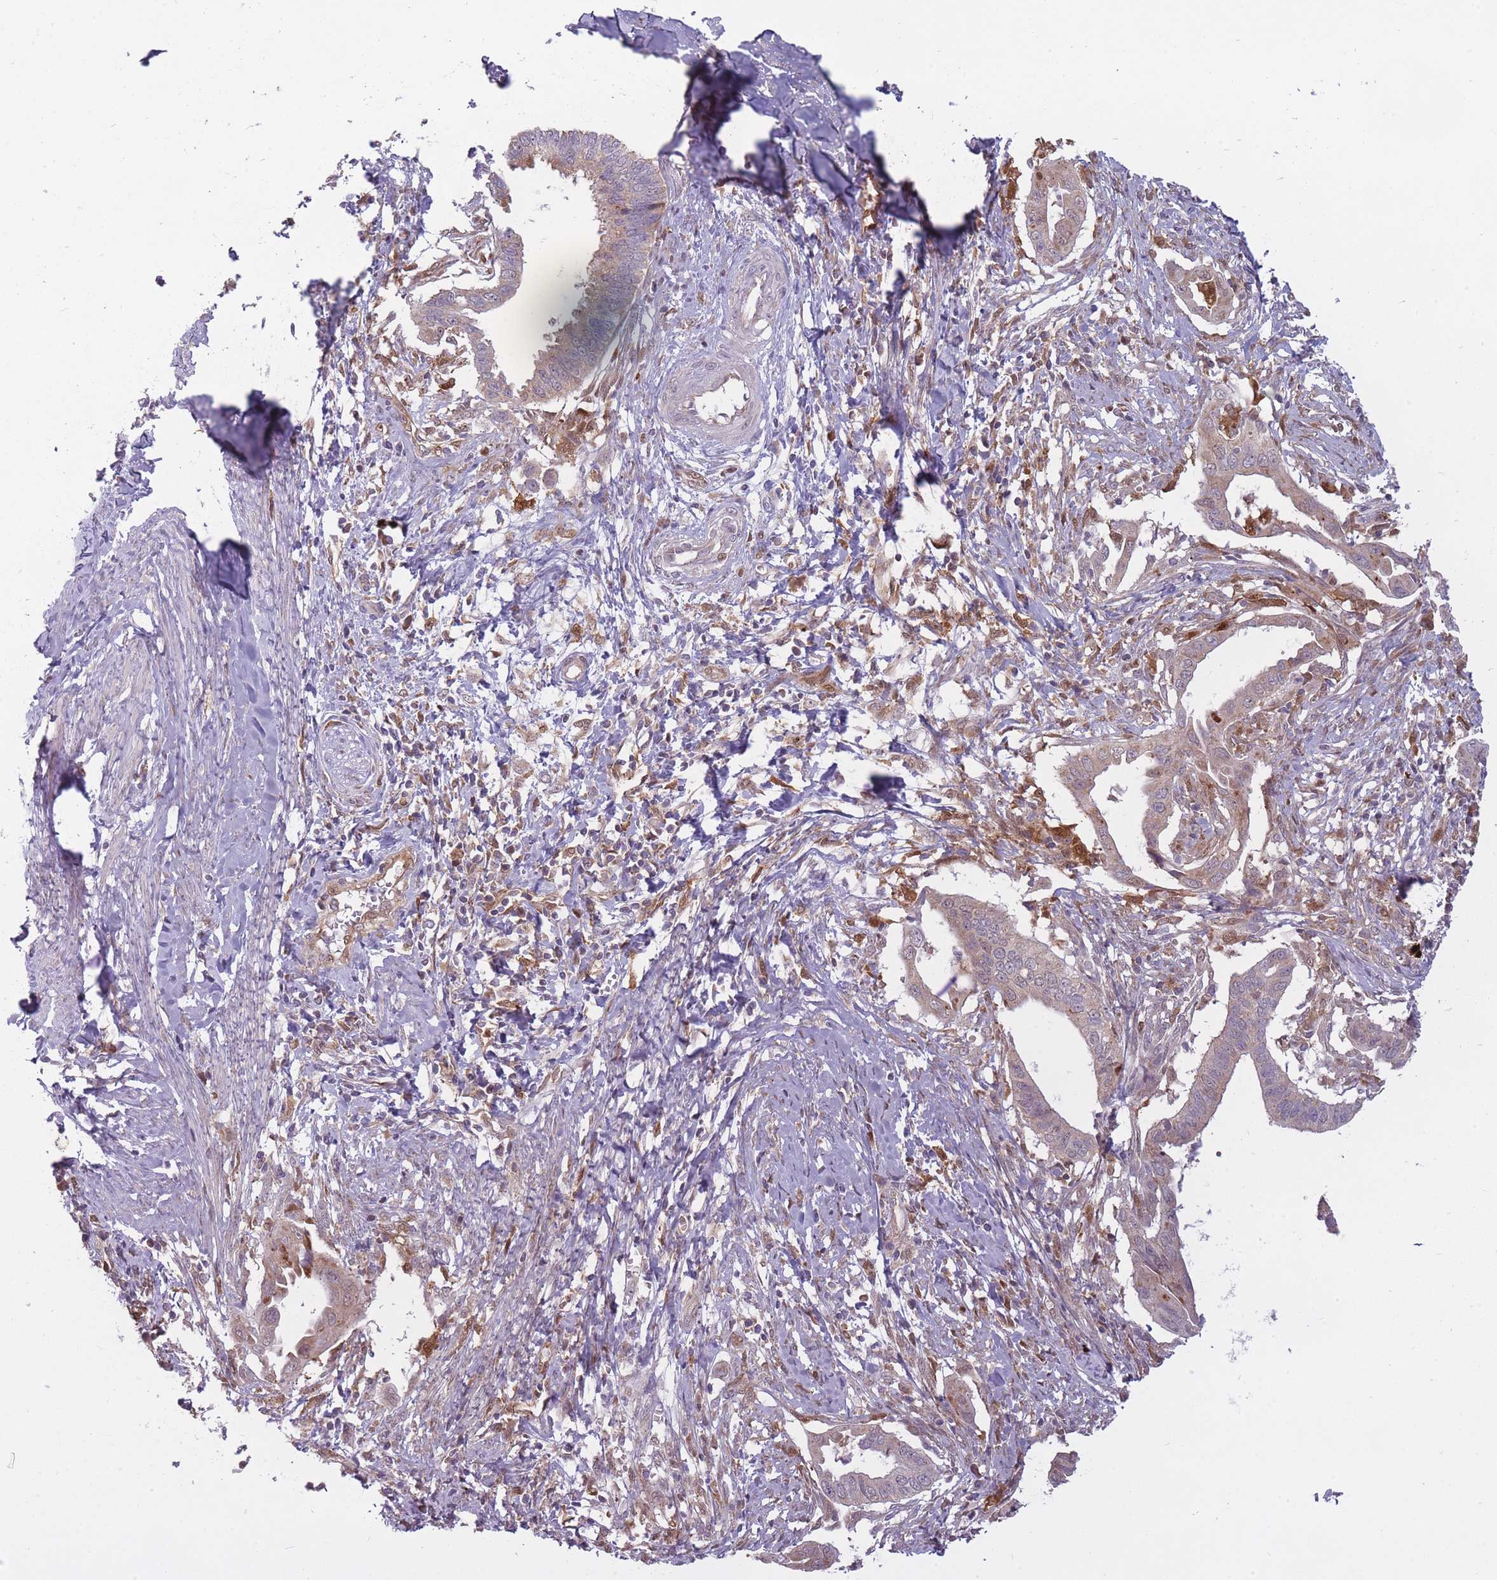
{"staining": {"intensity": "weak", "quantity": "25%-75%", "location": "cytoplasmic/membranous"}, "tissue": "cervical cancer", "cell_type": "Tumor cells", "image_type": "cancer", "snomed": [{"axis": "morphology", "description": "Adenocarcinoma, NOS"}, {"axis": "topography", "description": "Cervix"}], "caption": "A brown stain shows weak cytoplasmic/membranous staining of a protein in cervical cancer tumor cells. (DAB IHC with brightfield microscopy, high magnification).", "gene": "LGALS9", "patient": {"sex": "female", "age": 42}}